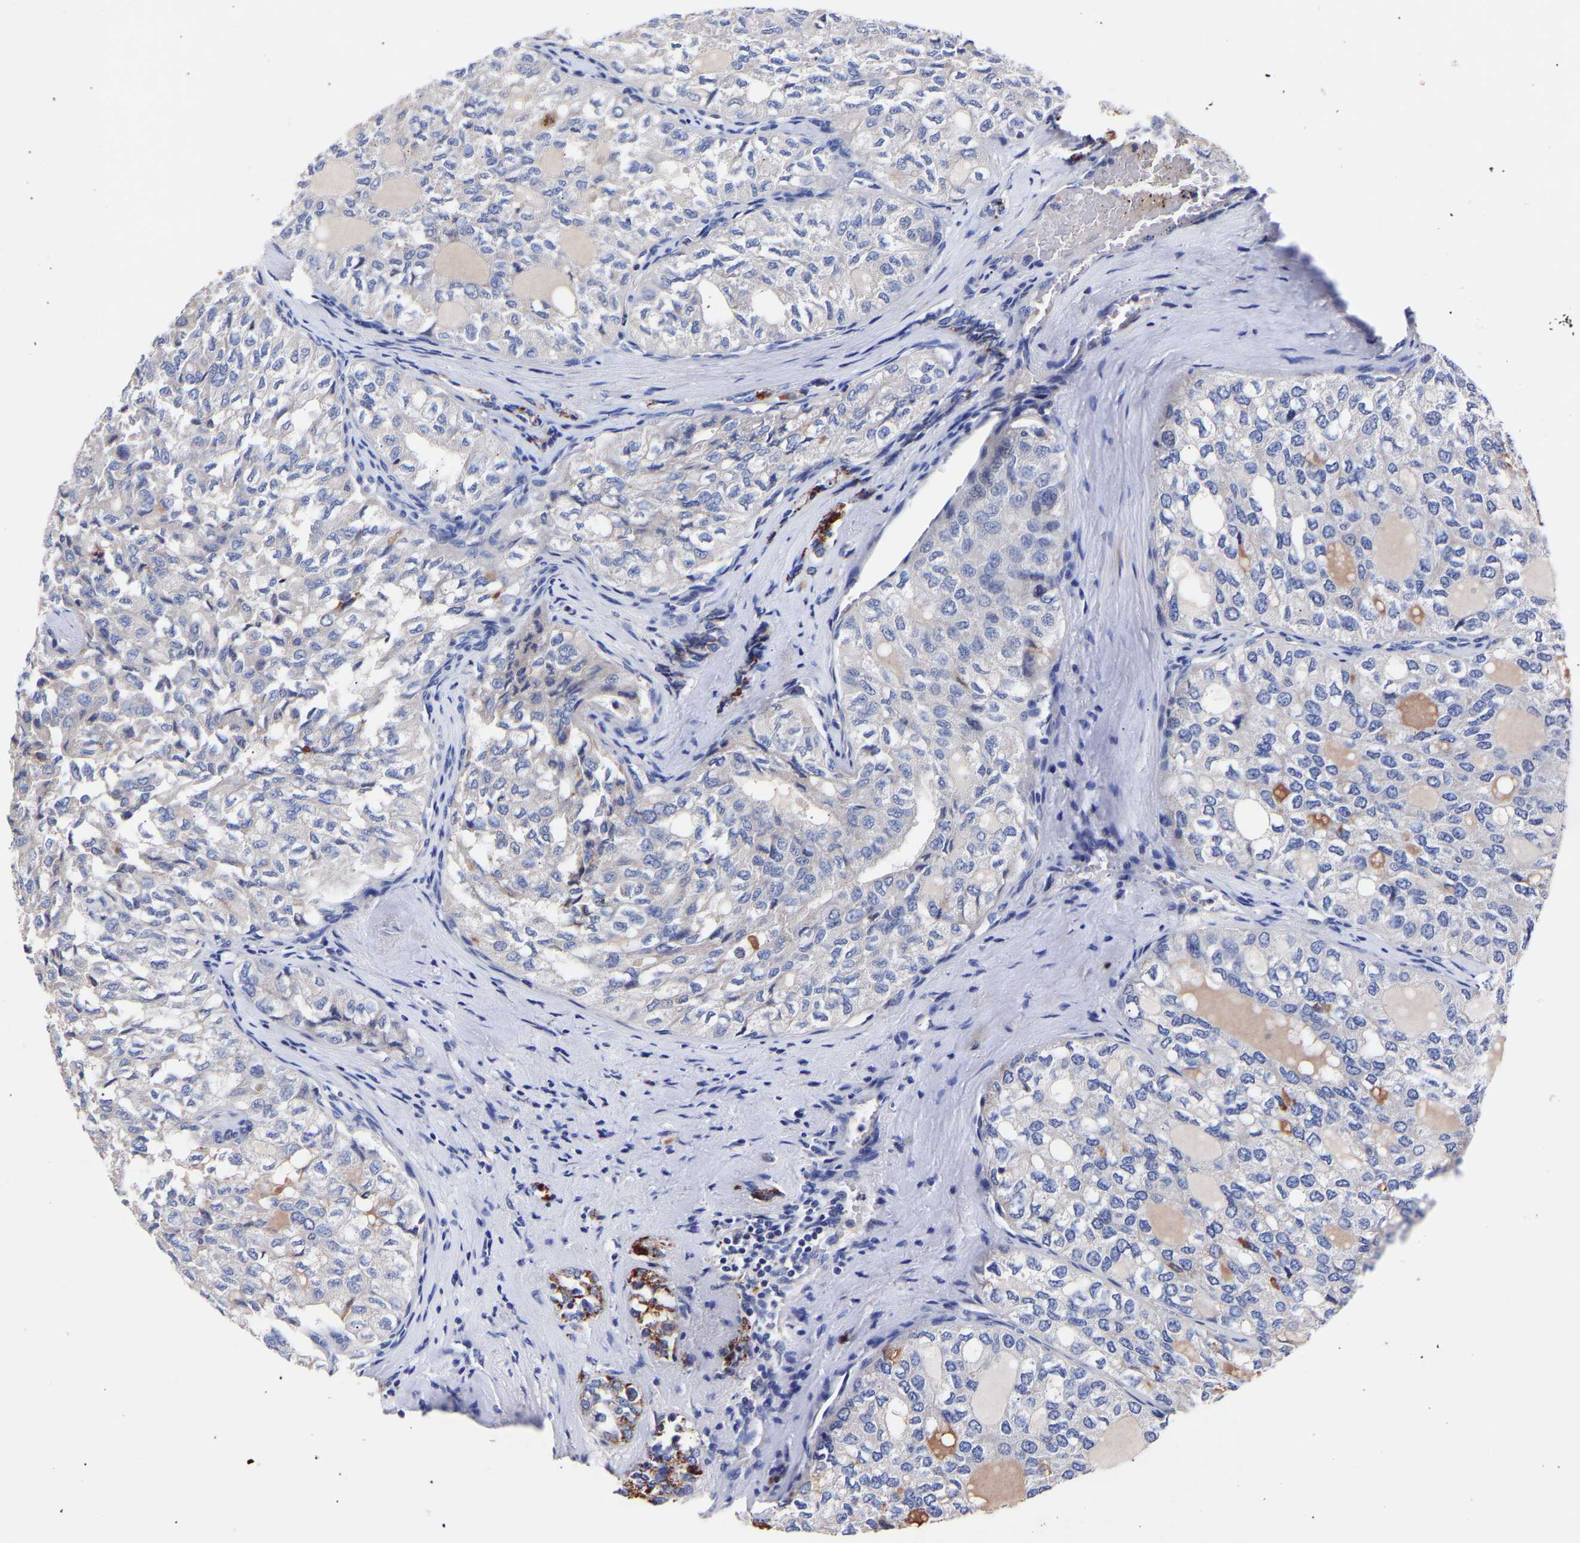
{"staining": {"intensity": "negative", "quantity": "none", "location": "none"}, "tissue": "thyroid cancer", "cell_type": "Tumor cells", "image_type": "cancer", "snomed": [{"axis": "morphology", "description": "Follicular adenoma carcinoma, NOS"}, {"axis": "topography", "description": "Thyroid gland"}], "caption": "Protein analysis of thyroid cancer shows no significant staining in tumor cells.", "gene": "SEM1", "patient": {"sex": "male", "age": 75}}